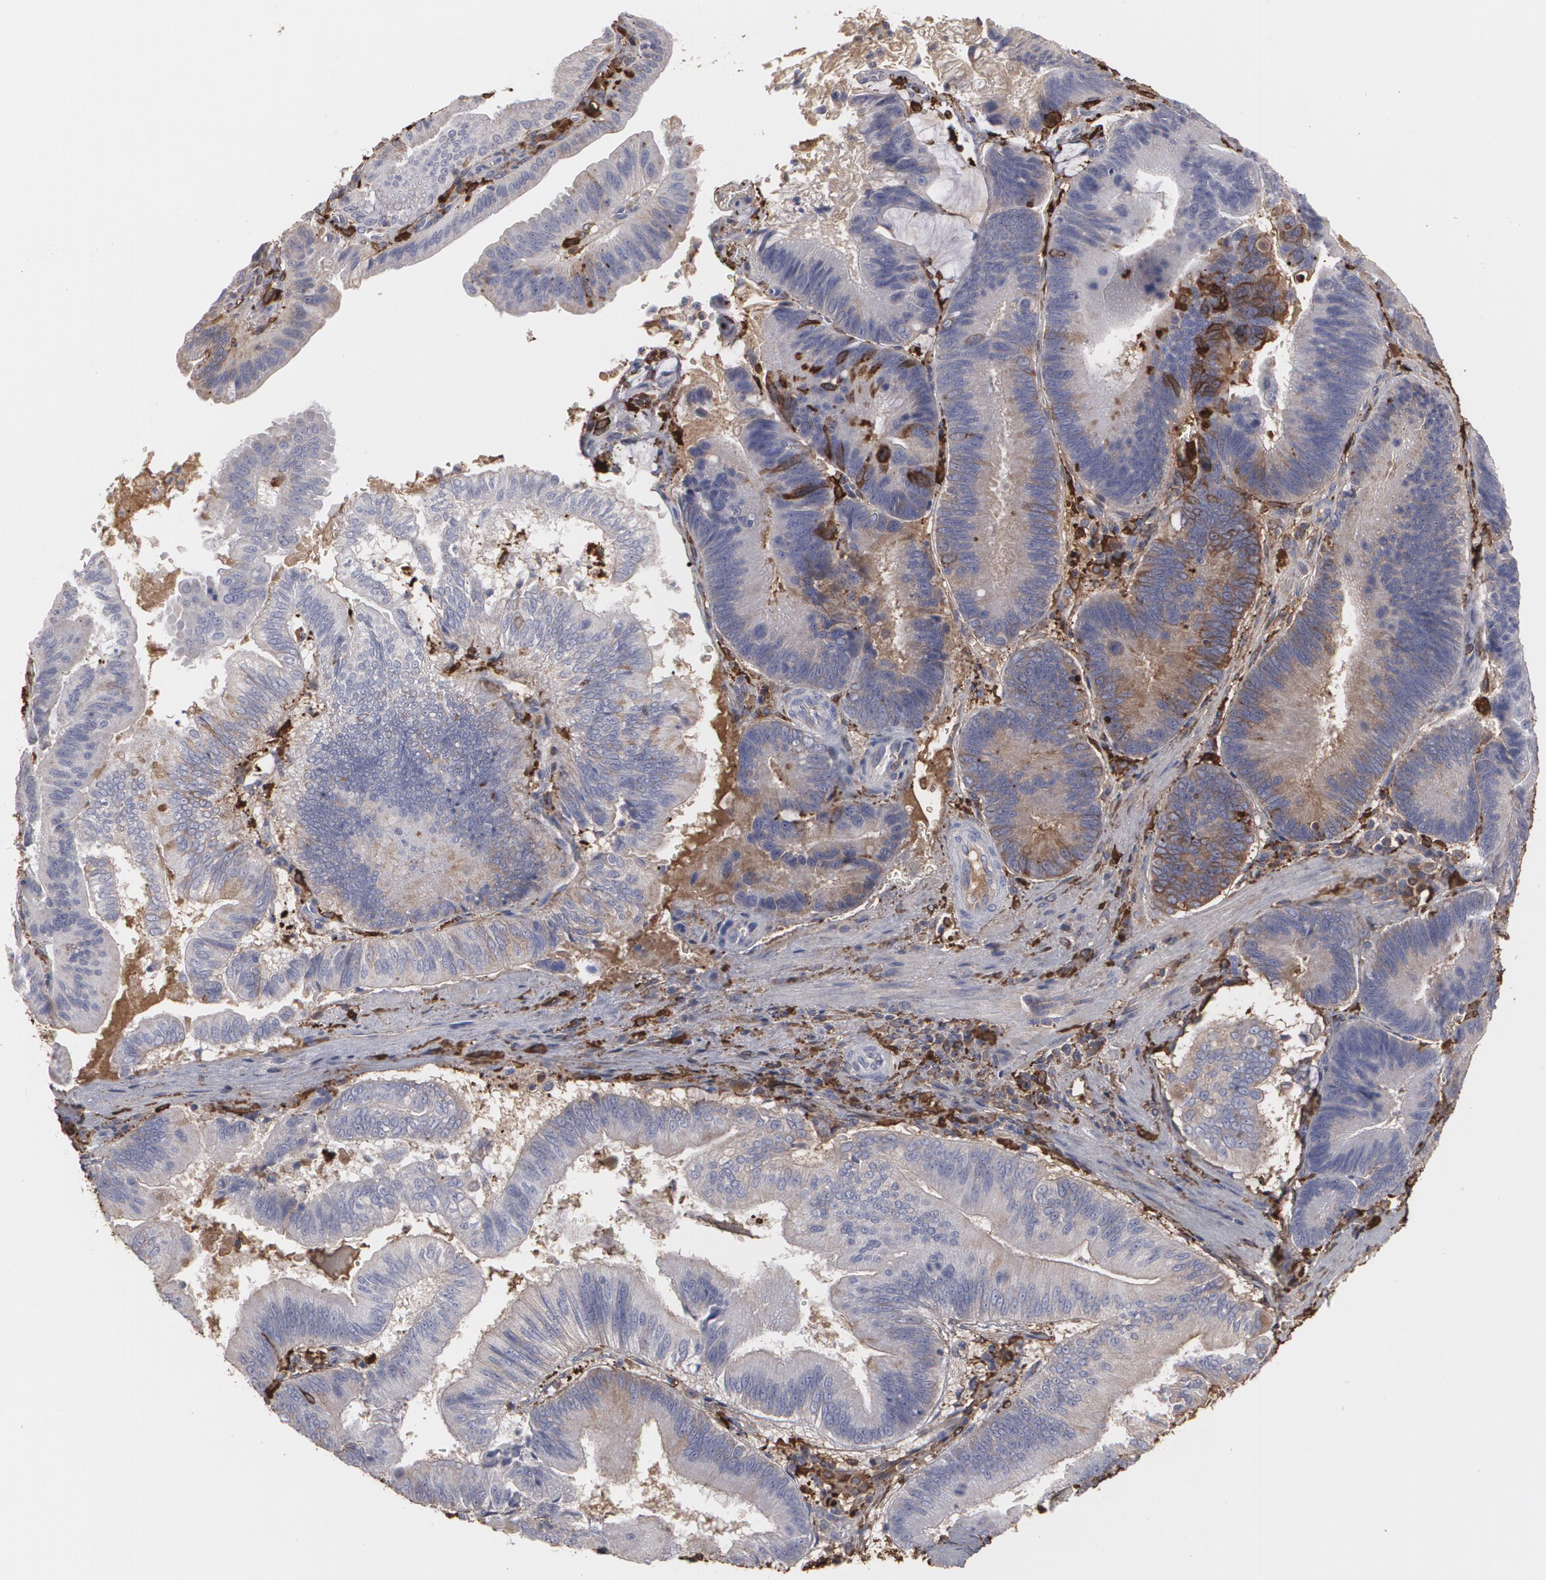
{"staining": {"intensity": "moderate", "quantity": "<25%", "location": "cytoplasmic/membranous"}, "tissue": "pancreatic cancer", "cell_type": "Tumor cells", "image_type": "cancer", "snomed": [{"axis": "morphology", "description": "Adenocarcinoma, NOS"}, {"axis": "topography", "description": "Pancreas"}], "caption": "High-power microscopy captured an immunohistochemistry (IHC) micrograph of pancreatic cancer, revealing moderate cytoplasmic/membranous positivity in about <25% of tumor cells.", "gene": "ODC1", "patient": {"sex": "male", "age": 82}}